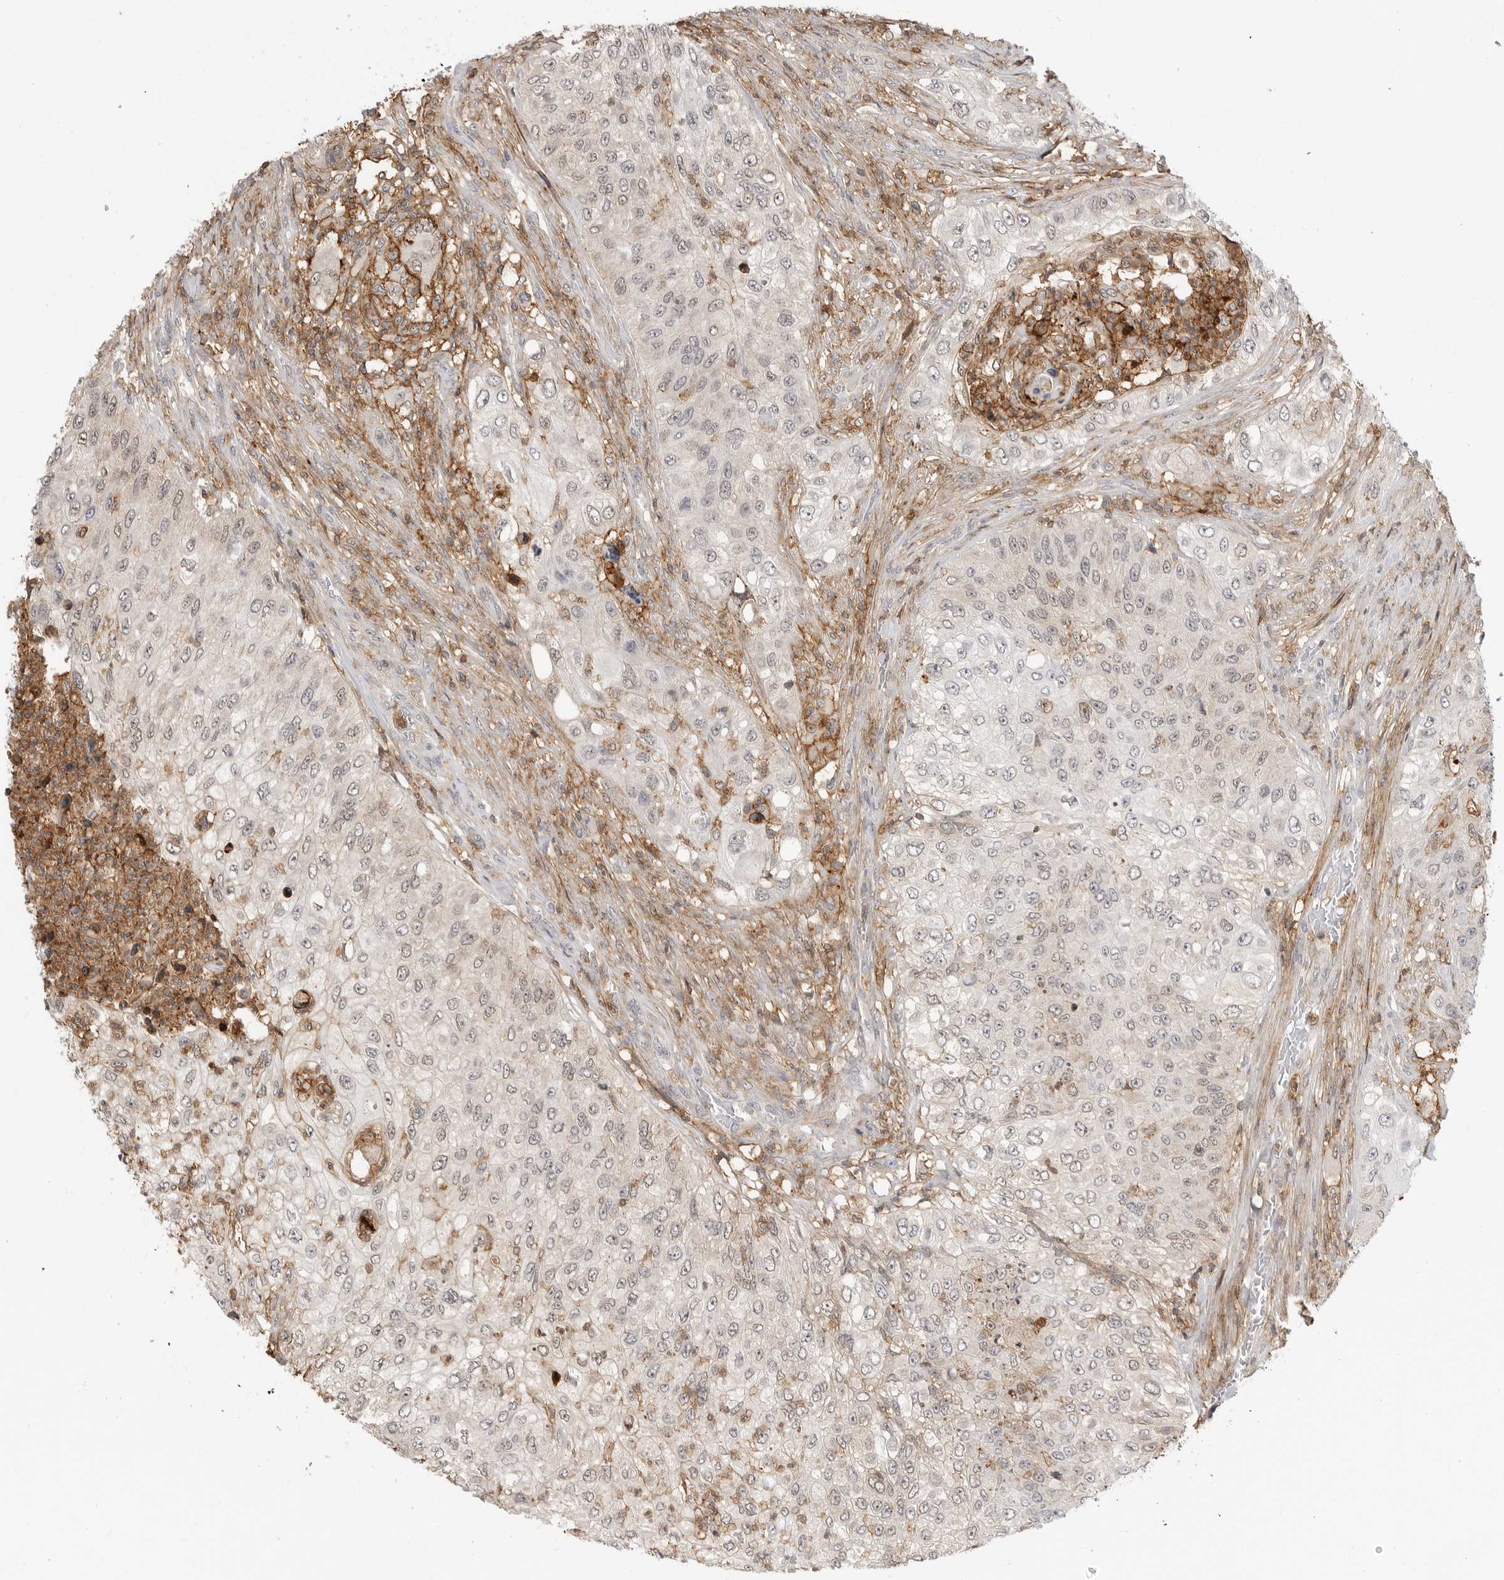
{"staining": {"intensity": "negative", "quantity": "none", "location": "none"}, "tissue": "urothelial cancer", "cell_type": "Tumor cells", "image_type": "cancer", "snomed": [{"axis": "morphology", "description": "Urothelial carcinoma, High grade"}, {"axis": "topography", "description": "Urinary bladder"}], "caption": "The histopathology image displays no significant staining in tumor cells of high-grade urothelial carcinoma.", "gene": "ANXA11", "patient": {"sex": "female", "age": 60}}